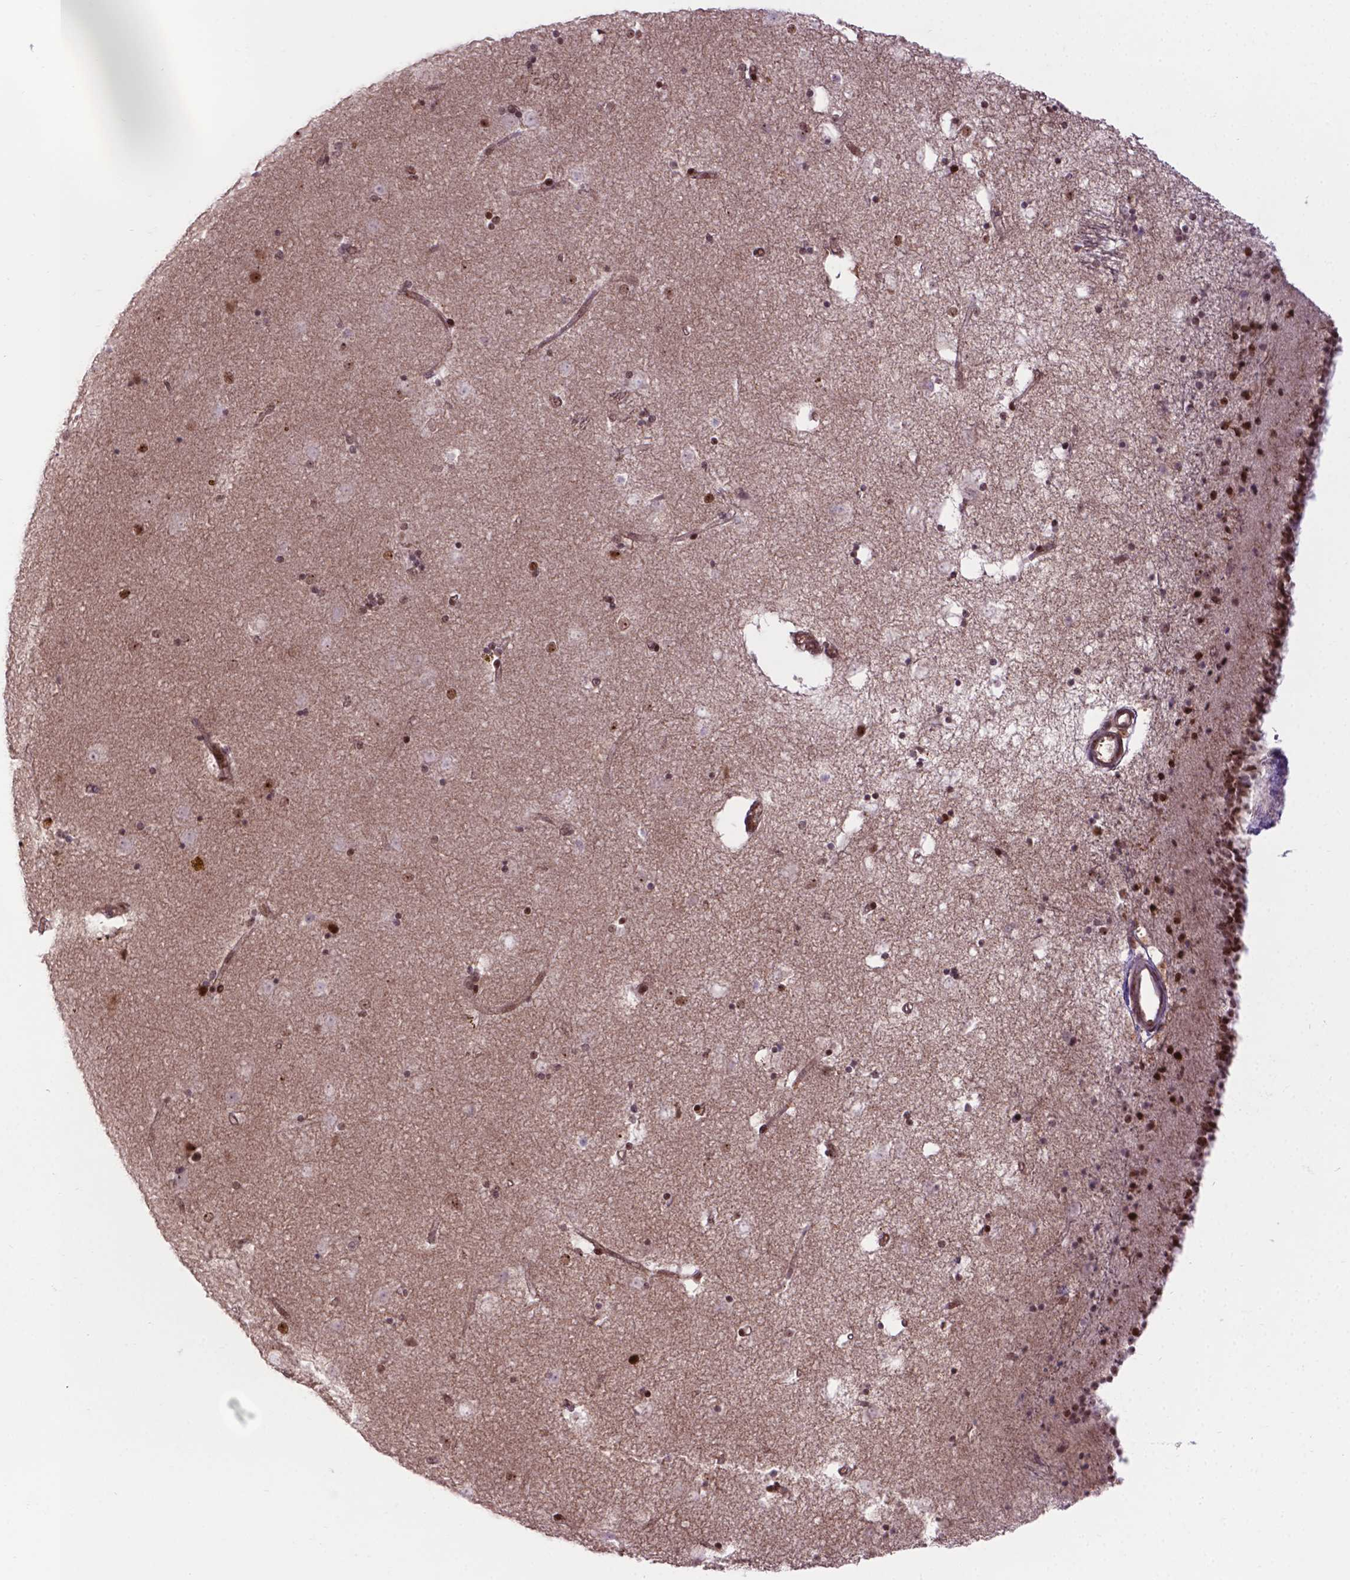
{"staining": {"intensity": "moderate", "quantity": "25%-75%", "location": "nuclear"}, "tissue": "caudate", "cell_type": "Glial cells", "image_type": "normal", "snomed": [{"axis": "morphology", "description": "Normal tissue, NOS"}, {"axis": "topography", "description": "Lateral ventricle wall"}], "caption": "Protein expression analysis of normal caudate shows moderate nuclear expression in about 25%-75% of glial cells.", "gene": "CSNK2A1", "patient": {"sex": "female", "age": 71}}